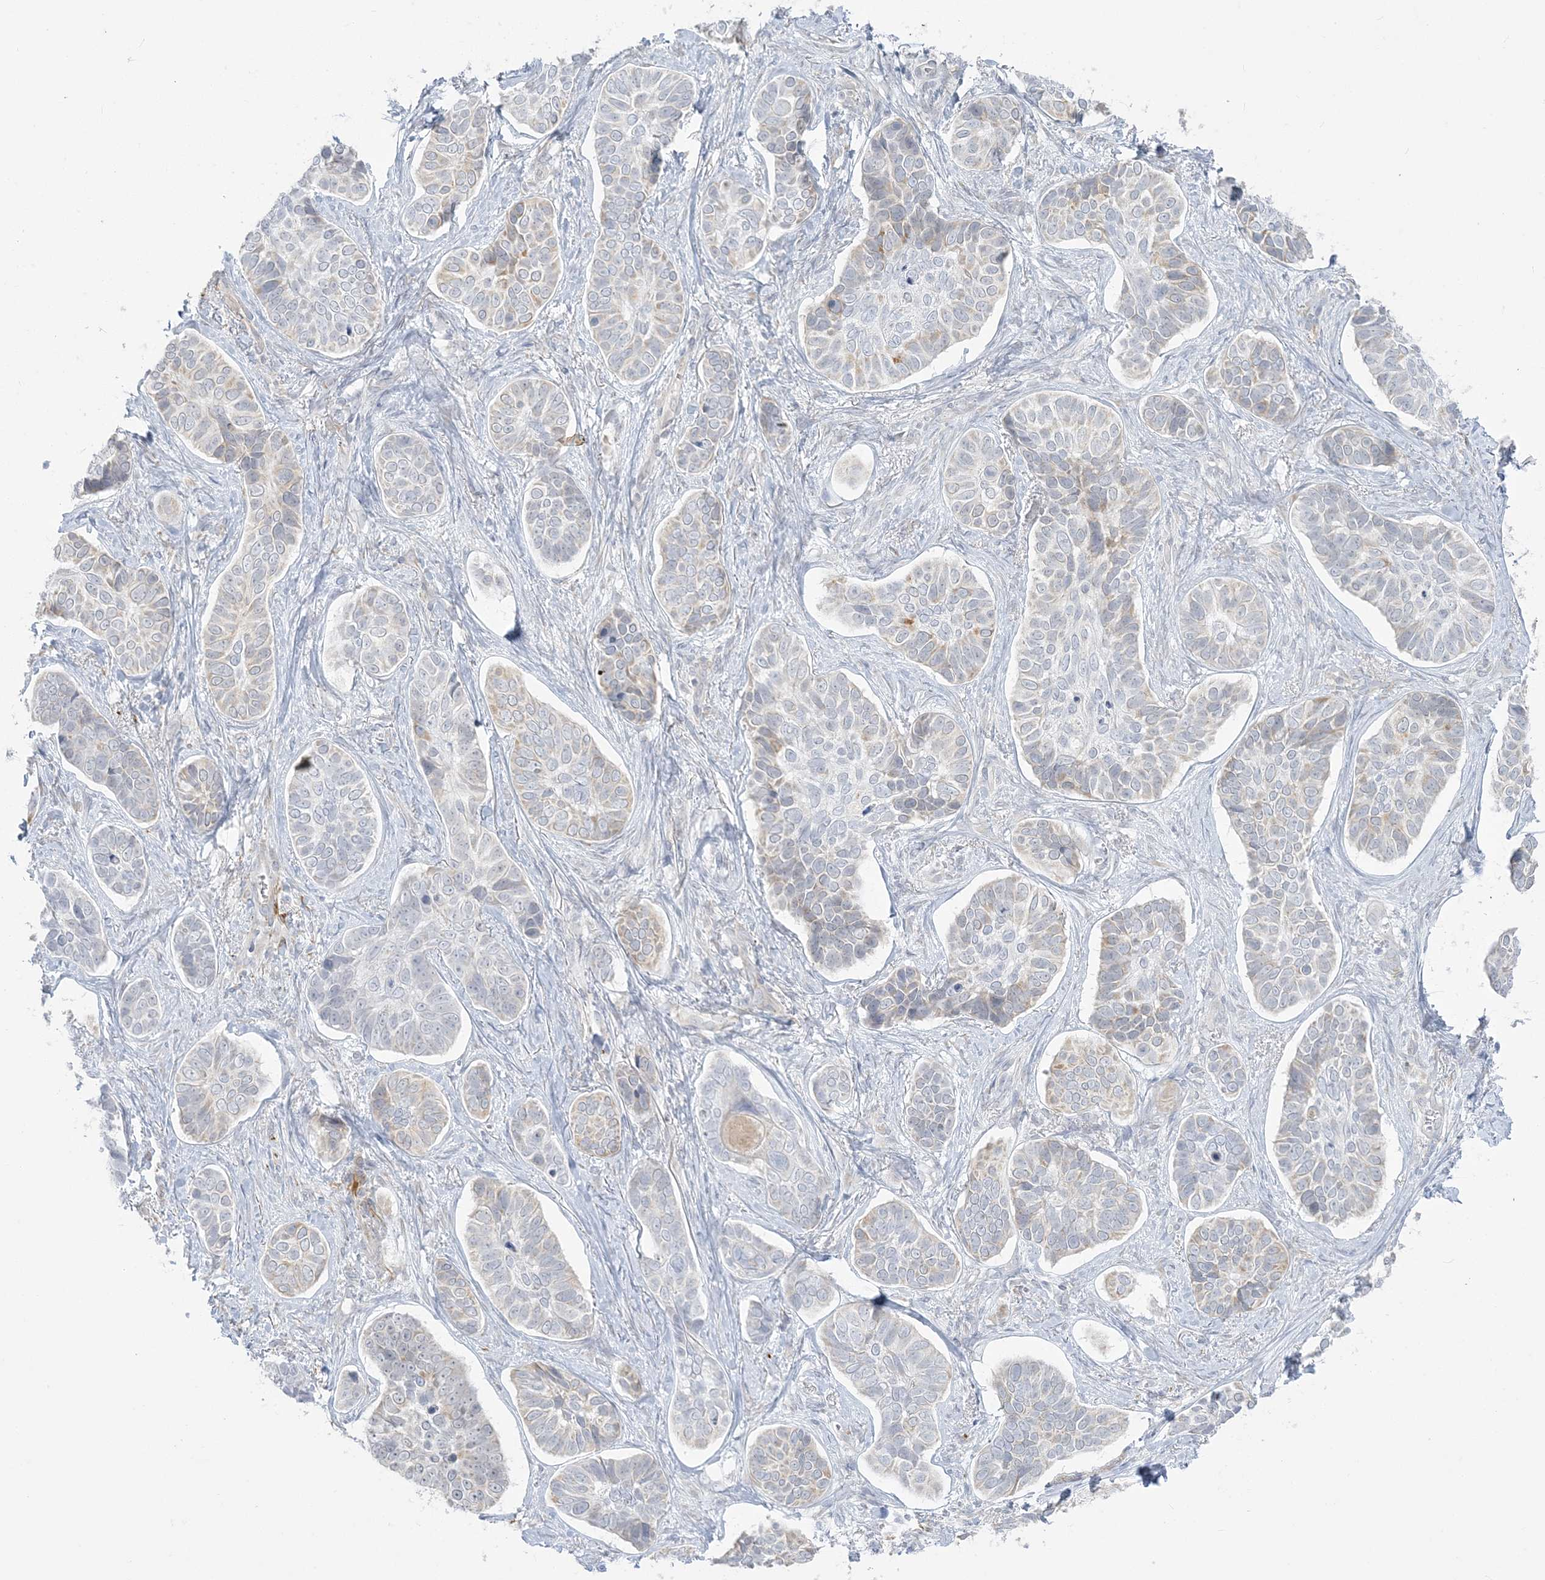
{"staining": {"intensity": "weak", "quantity": "<25%", "location": "cytoplasmic/membranous"}, "tissue": "skin cancer", "cell_type": "Tumor cells", "image_type": "cancer", "snomed": [{"axis": "morphology", "description": "Basal cell carcinoma"}, {"axis": "topography", "description": "Skin"}], "caption": "Immunohistochemistry image of human skin cancer (basal cell carcinoma) stained for a protein (brown), which exhibits no positivity in tumor cells.", "gene": "ZC3H6", "patient": {"sex": "male", "age": 62}}